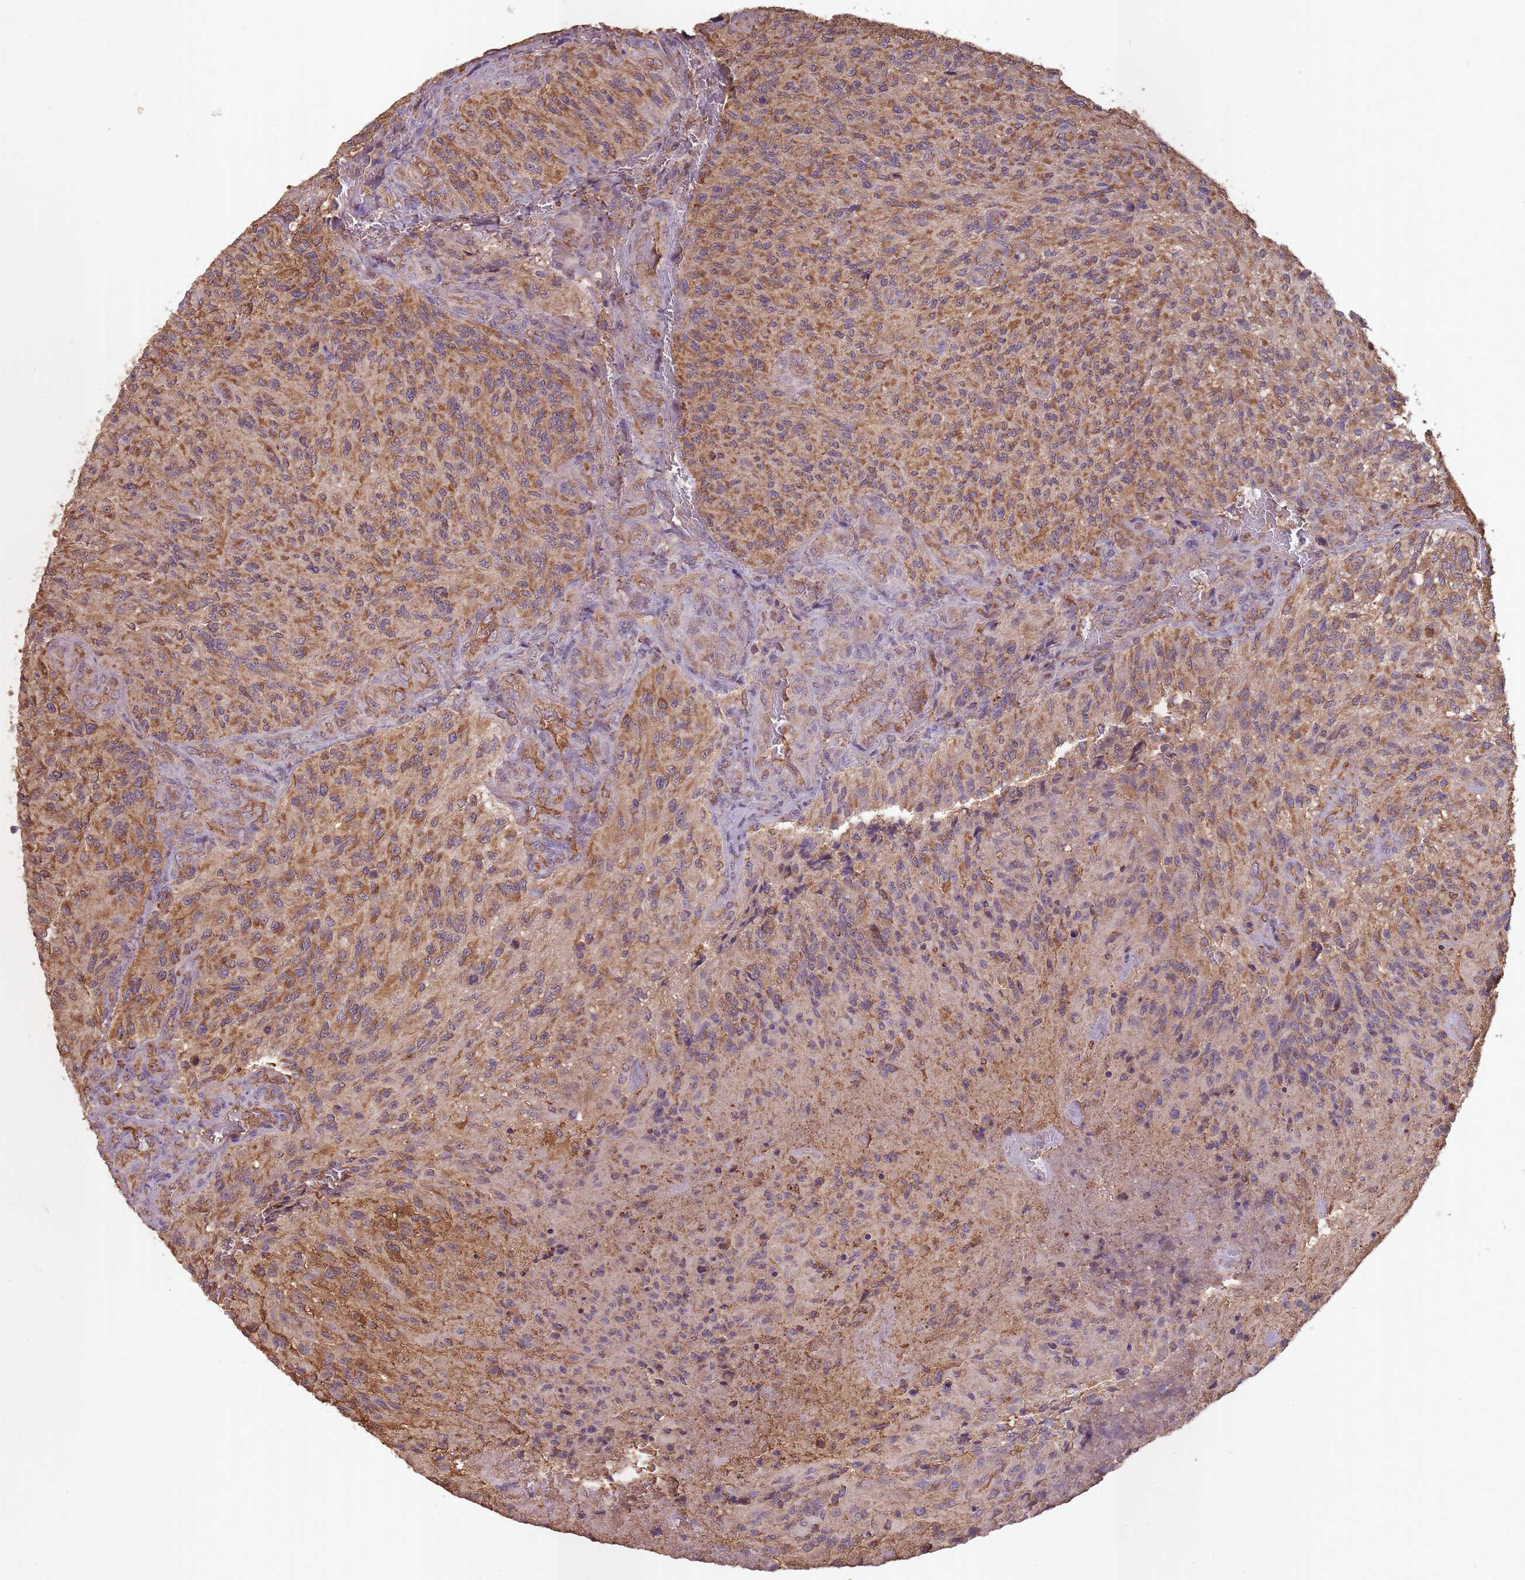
{"staining": {"intensity": "moderate", "quantity": ">75%", "location": "cytoplasmic/membranous"}, "tissue": "glioma", "cell_type": "Tumor cells", "image_type": "cancer", "snomed": [{"axis": "morphology", "description": "Normal tissue, NOS"}, {"axis": "morphology", "description": "Glioma, malignant, High grade"}, {"axis": "topography", "description": "Cerebral cortex"}], "caption": "Glioma stained for a protein reveals moderate cytoplasmic/membranous positivity in tumor cells.", "gene": "SANBR", "patient": {"sex": "male", "age": 56}}